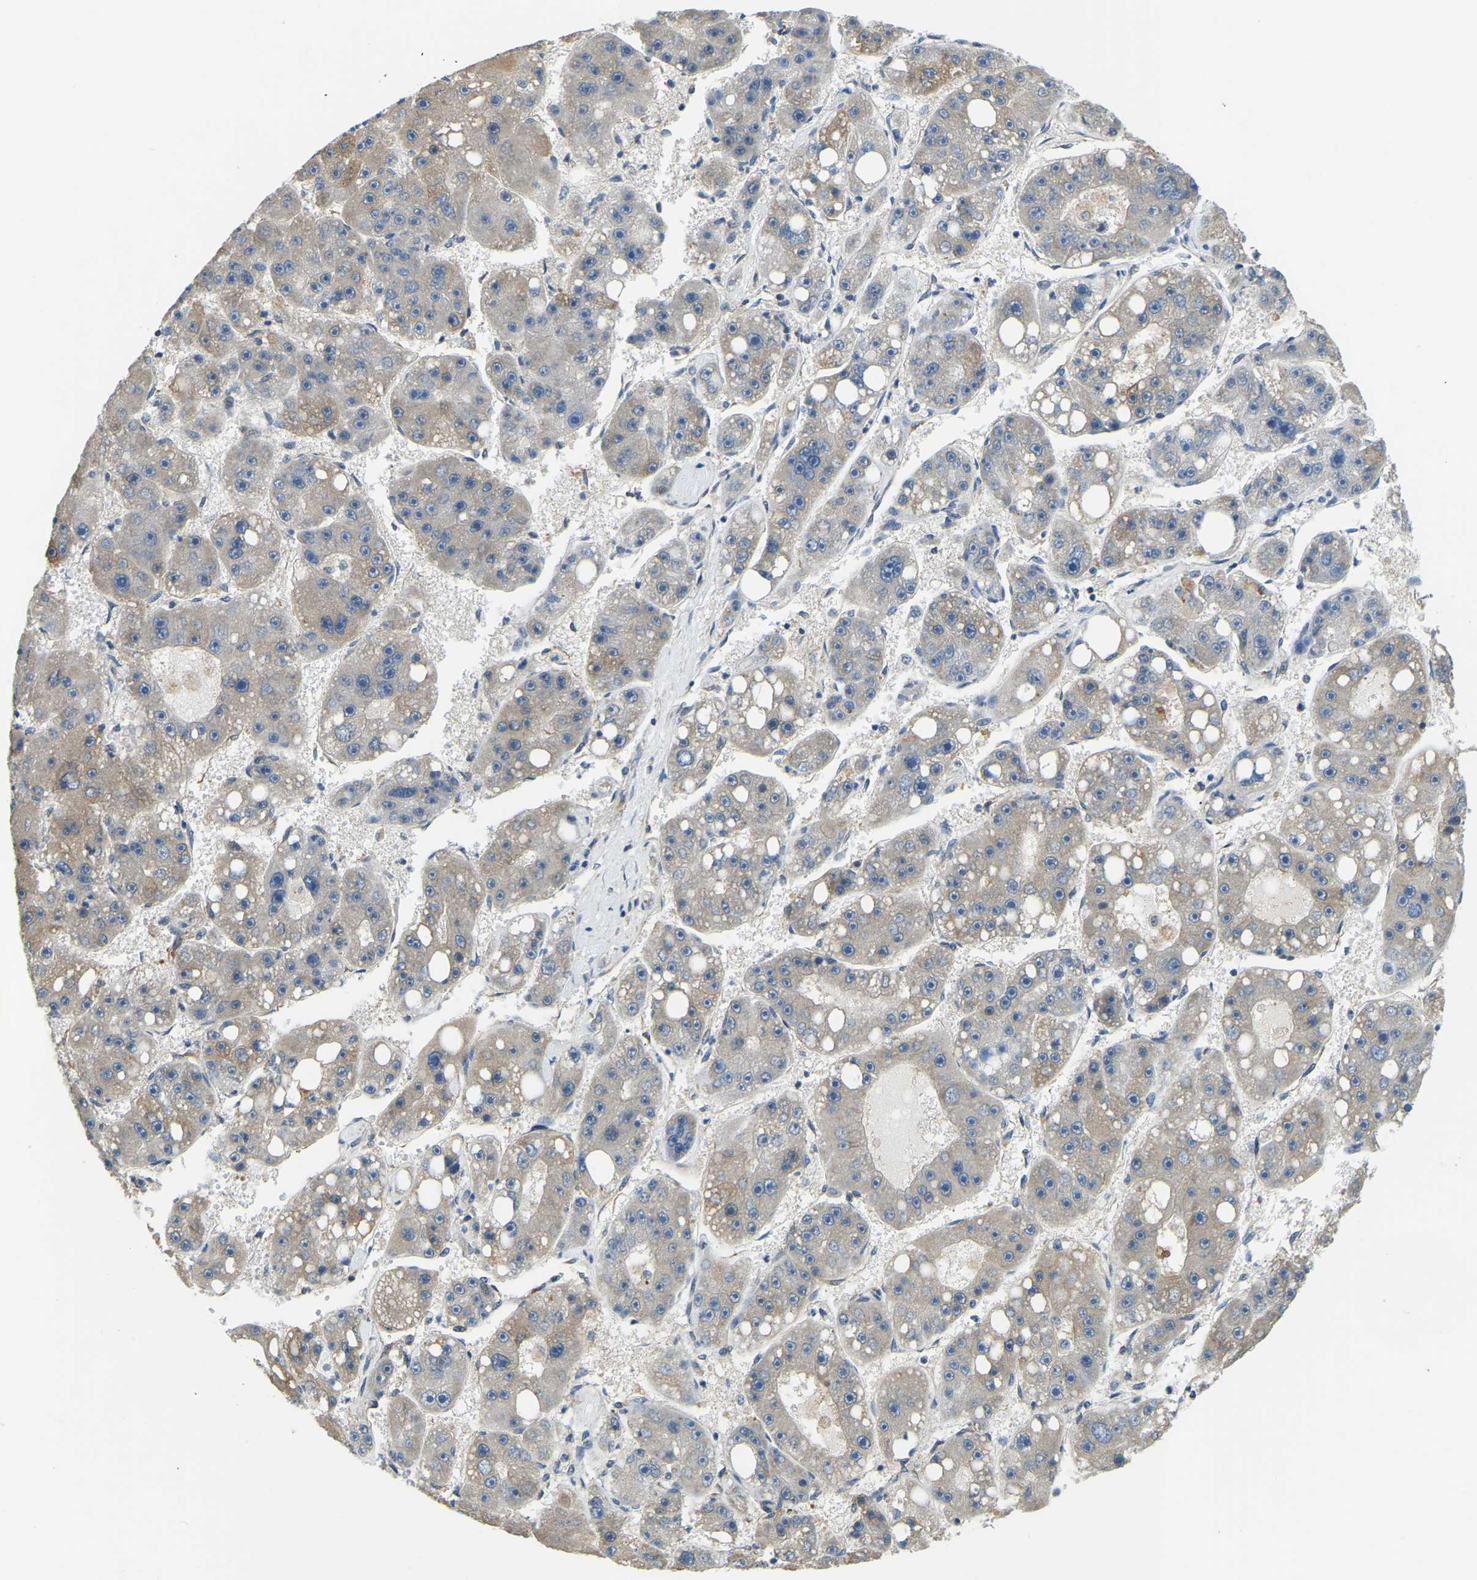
{"staining": {"intensity": "weak", "quantity": "<25%", "location": "cytoplasmic/membranous"}, "tissue": "liver cancer", "cell_type": "Tumor cells", "image_type": "cancer", "snomed": [{"axis": "morphology", "description": "Carcinoma, Hepatocellular, NOS"}, {"axis": "topography", "description": "Liver"}], "caption": "DAB immunohistochemical staining of liver cancer exhibits no significant expression in tumor cells.", "gene": "AHNAK", "patient": {"sex": "female", "age": 61}}